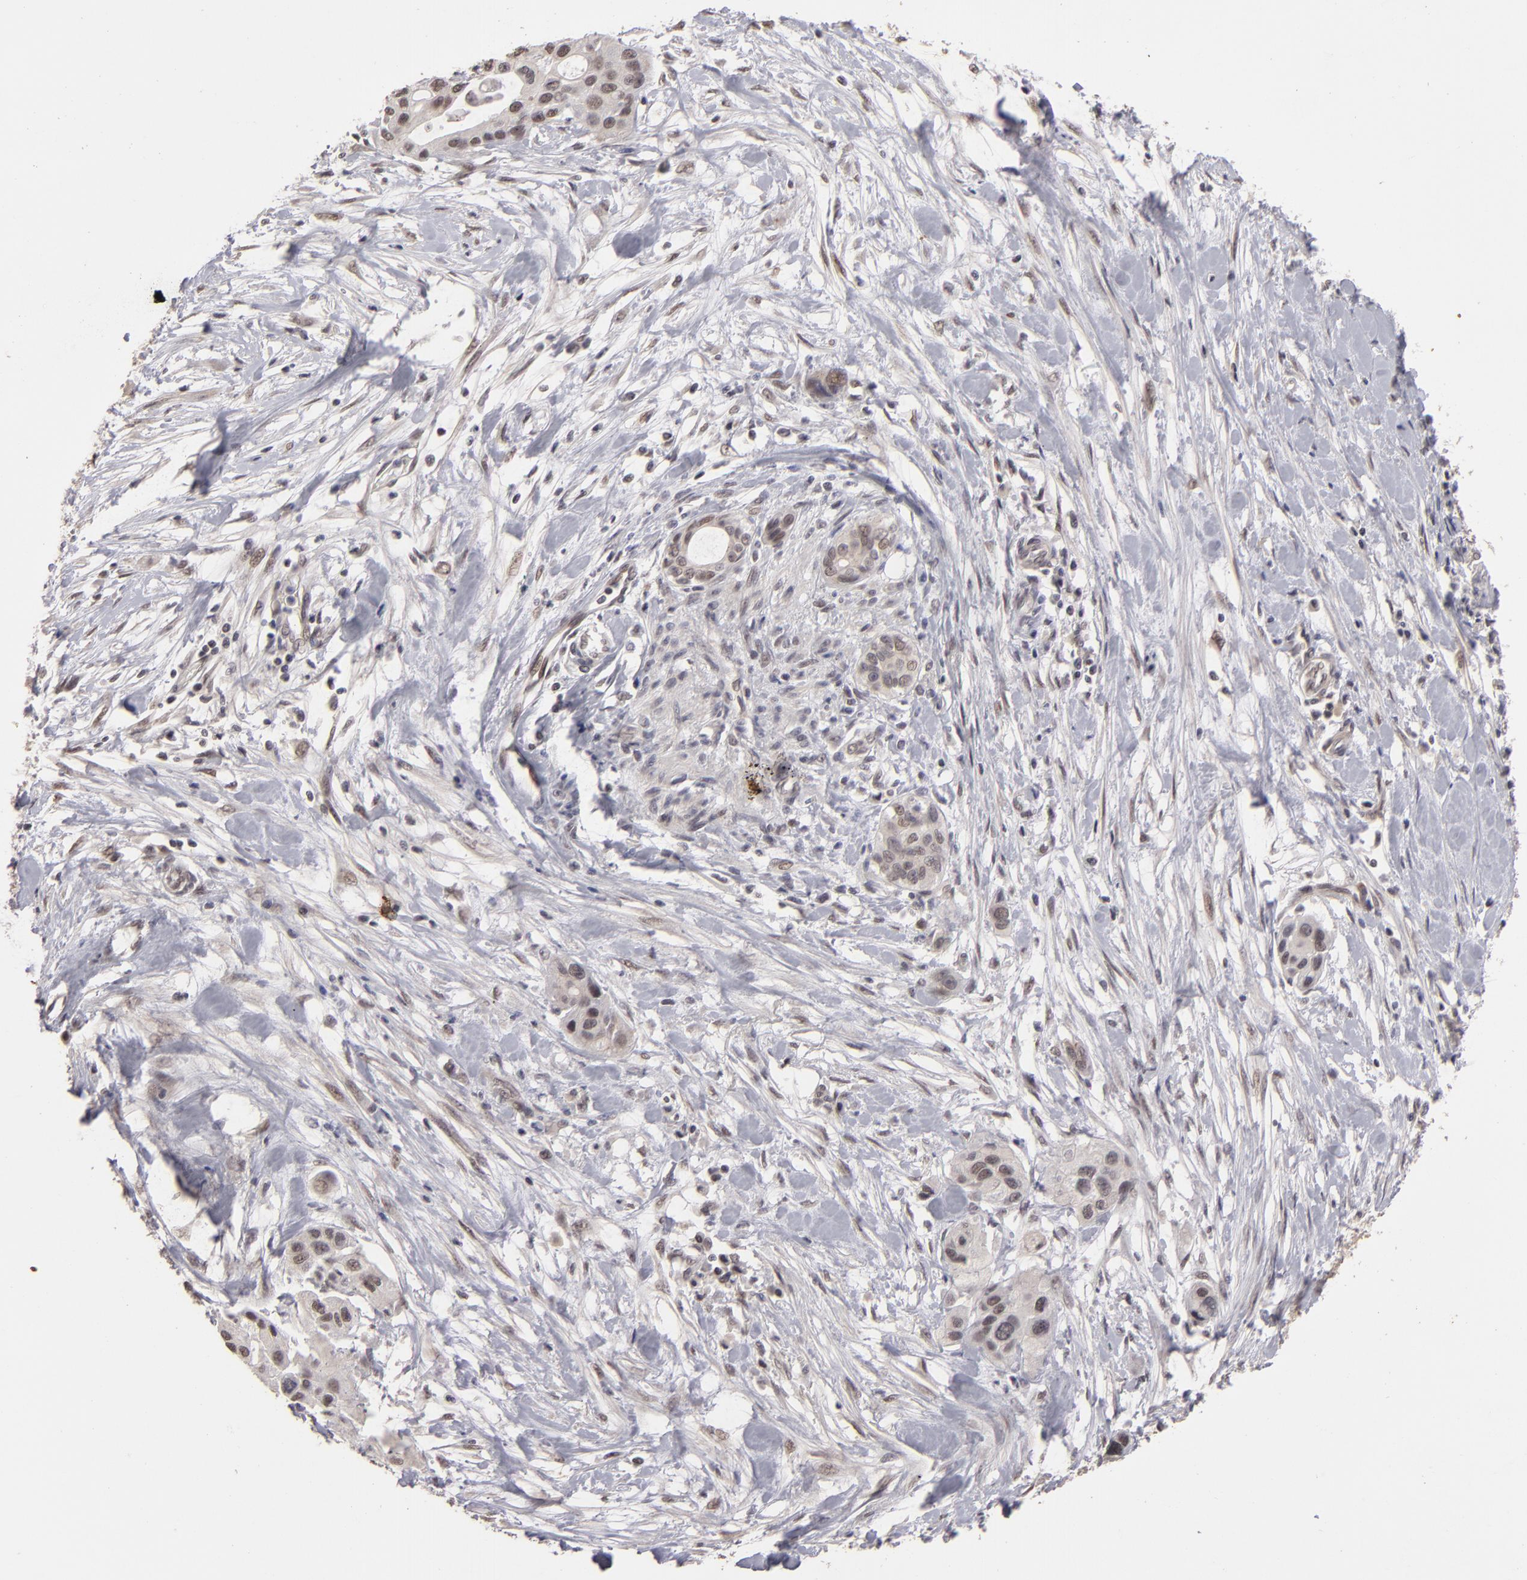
{"staining": {"intensity": "weak", "quantity": "<25%", "location": "cytoplasmic/membranous"}, "tissue": "pancreatic cancer", "cell_type": "Tumor cells", "image_type": "cancer", "snomed": [{"axis": "morphology", "description": "Adenocarcinoma, NOS"}, {"axis": "topography", "description": "Pancreas"}], "caption": "A photomicrograph of adenocarcinoma (pancreatic) stained for a protein displays no brown staining in tumor cells.", "gene": "DFFA", "patient": {"sex": "female", "age": 60}}